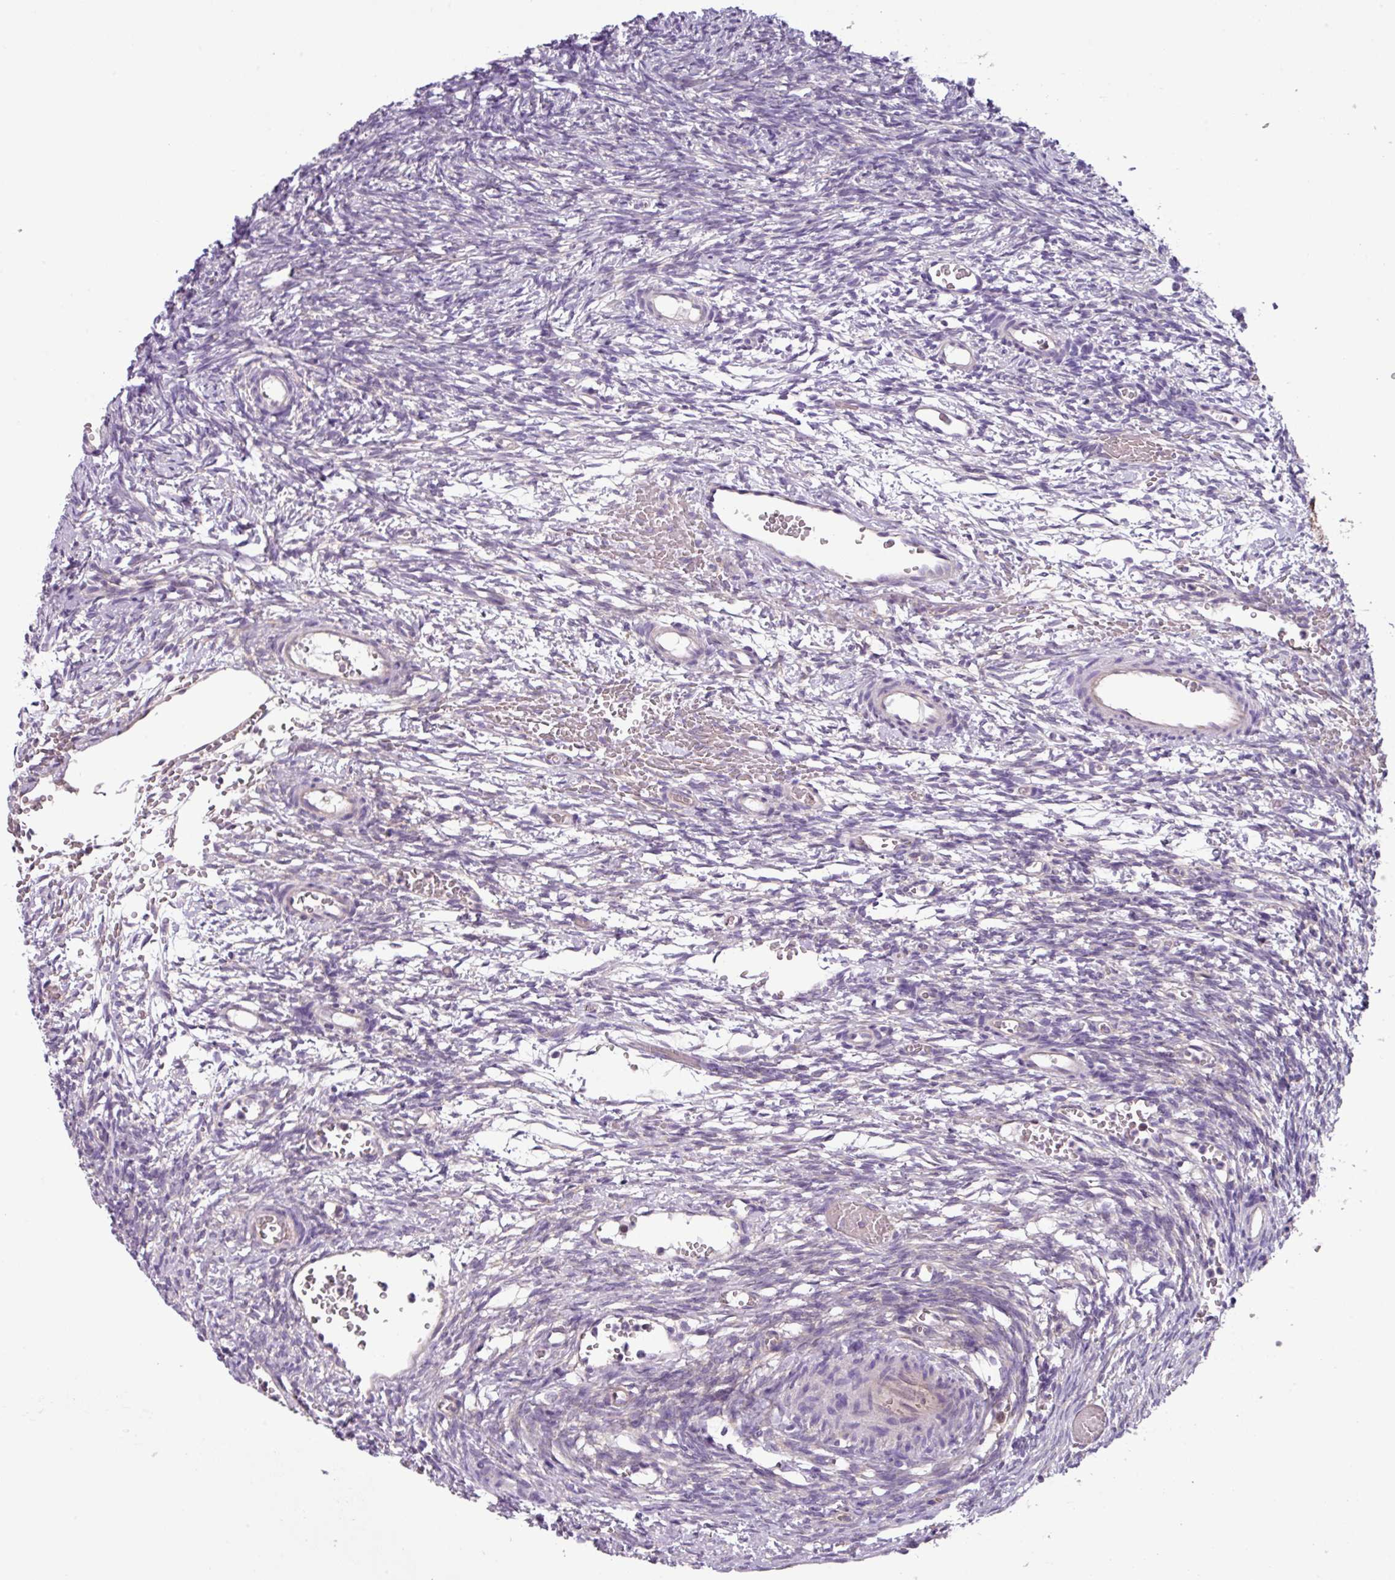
{"staining": {"intensity": "negative", "quantity": "none", "location": "none"}, "tissue": "ovary", "cell_type": "Ovarian stroma cells", "image_type": "normal", "snomed": [{"axis": "morphology", "description": "Normal tissue, NOS"}, {"axis": "topography", "description": "Ovary"}], "caption": "Micrograph shows no protein staining in ovarian stroma cells of normal ovary.", "gene": "SLC23A2", "patient": {"sex": "female", "age": 39}}